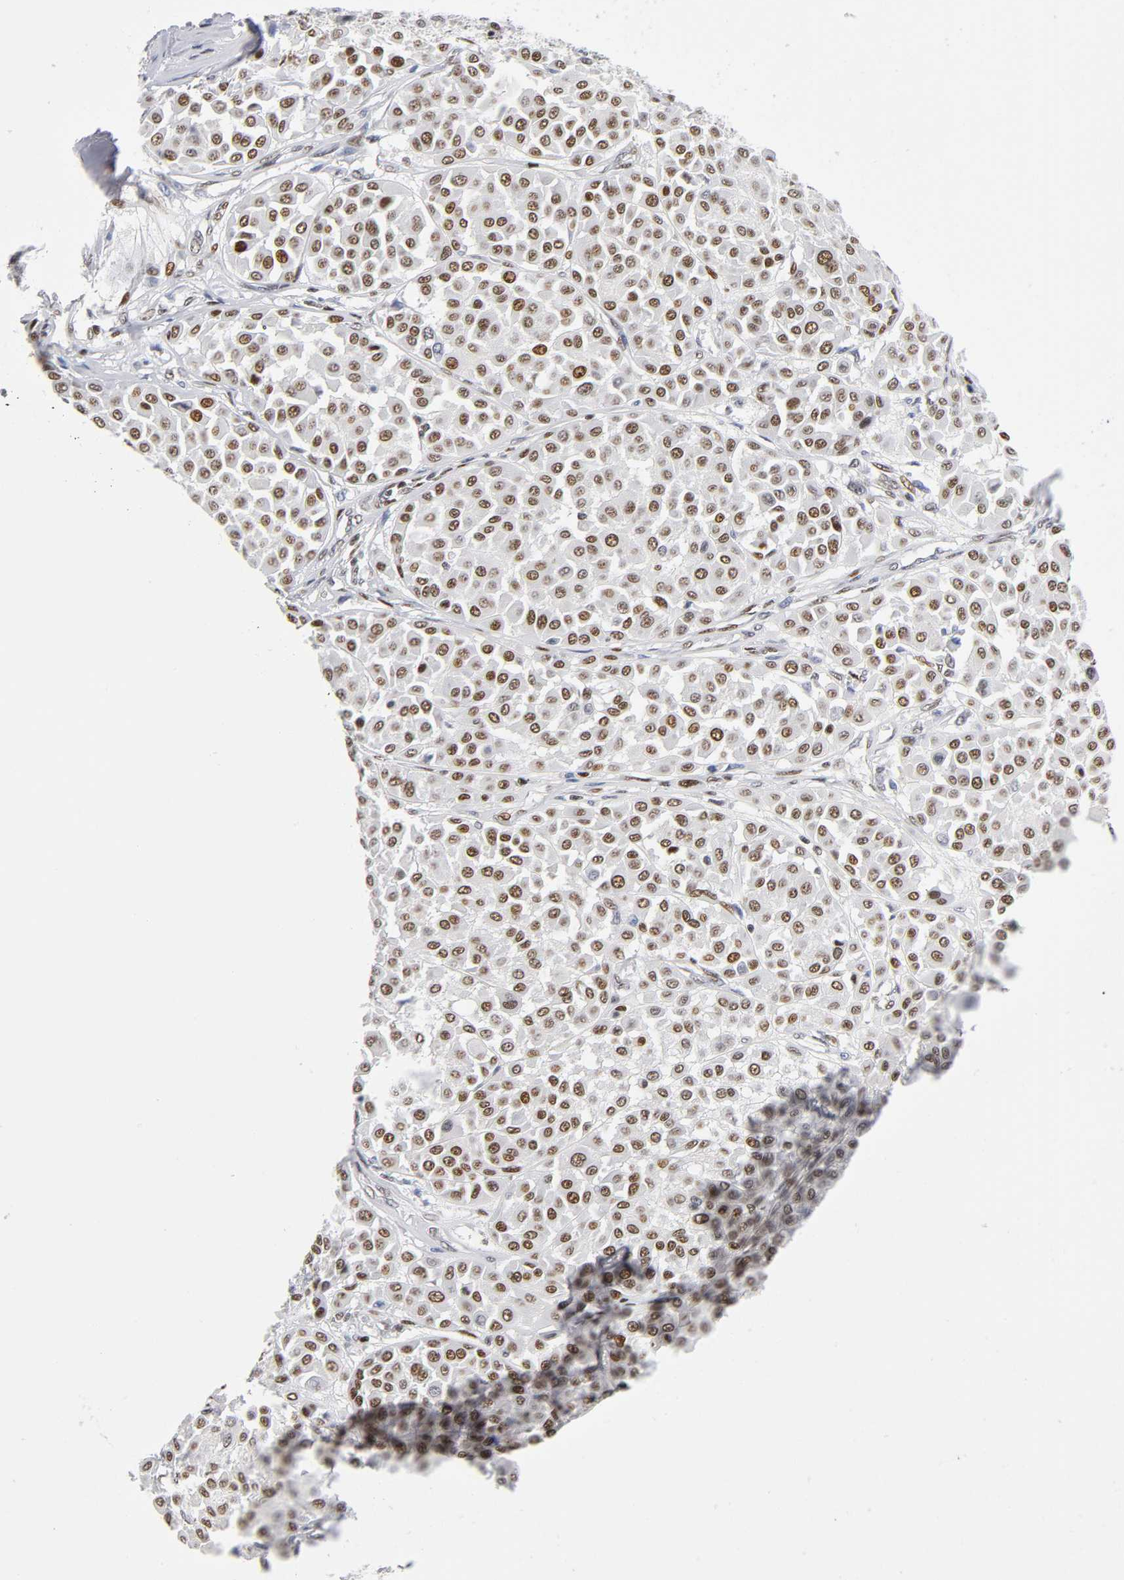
{"staining": {"intensity": "moderate", "quantity": ">75%", "location": "nuclear"}, "tissue": "melanoma", "cell_type": "Tumor cells", "image_type": "cancer", "snomed": [{"axis": "morphology", "description": "Malignant melanoma, Metastatic site"}, {"axis": "topography", "description": "Soft tissue"}], "caption": "Moderate nuclear expression for a protein is identified in approximately >75% of tumor cells of malignant melanoma (metastatic site) using immunohistochemistry (IHC).", "gene": "SP3", "patient": {"sex": "male", "age": 41}}